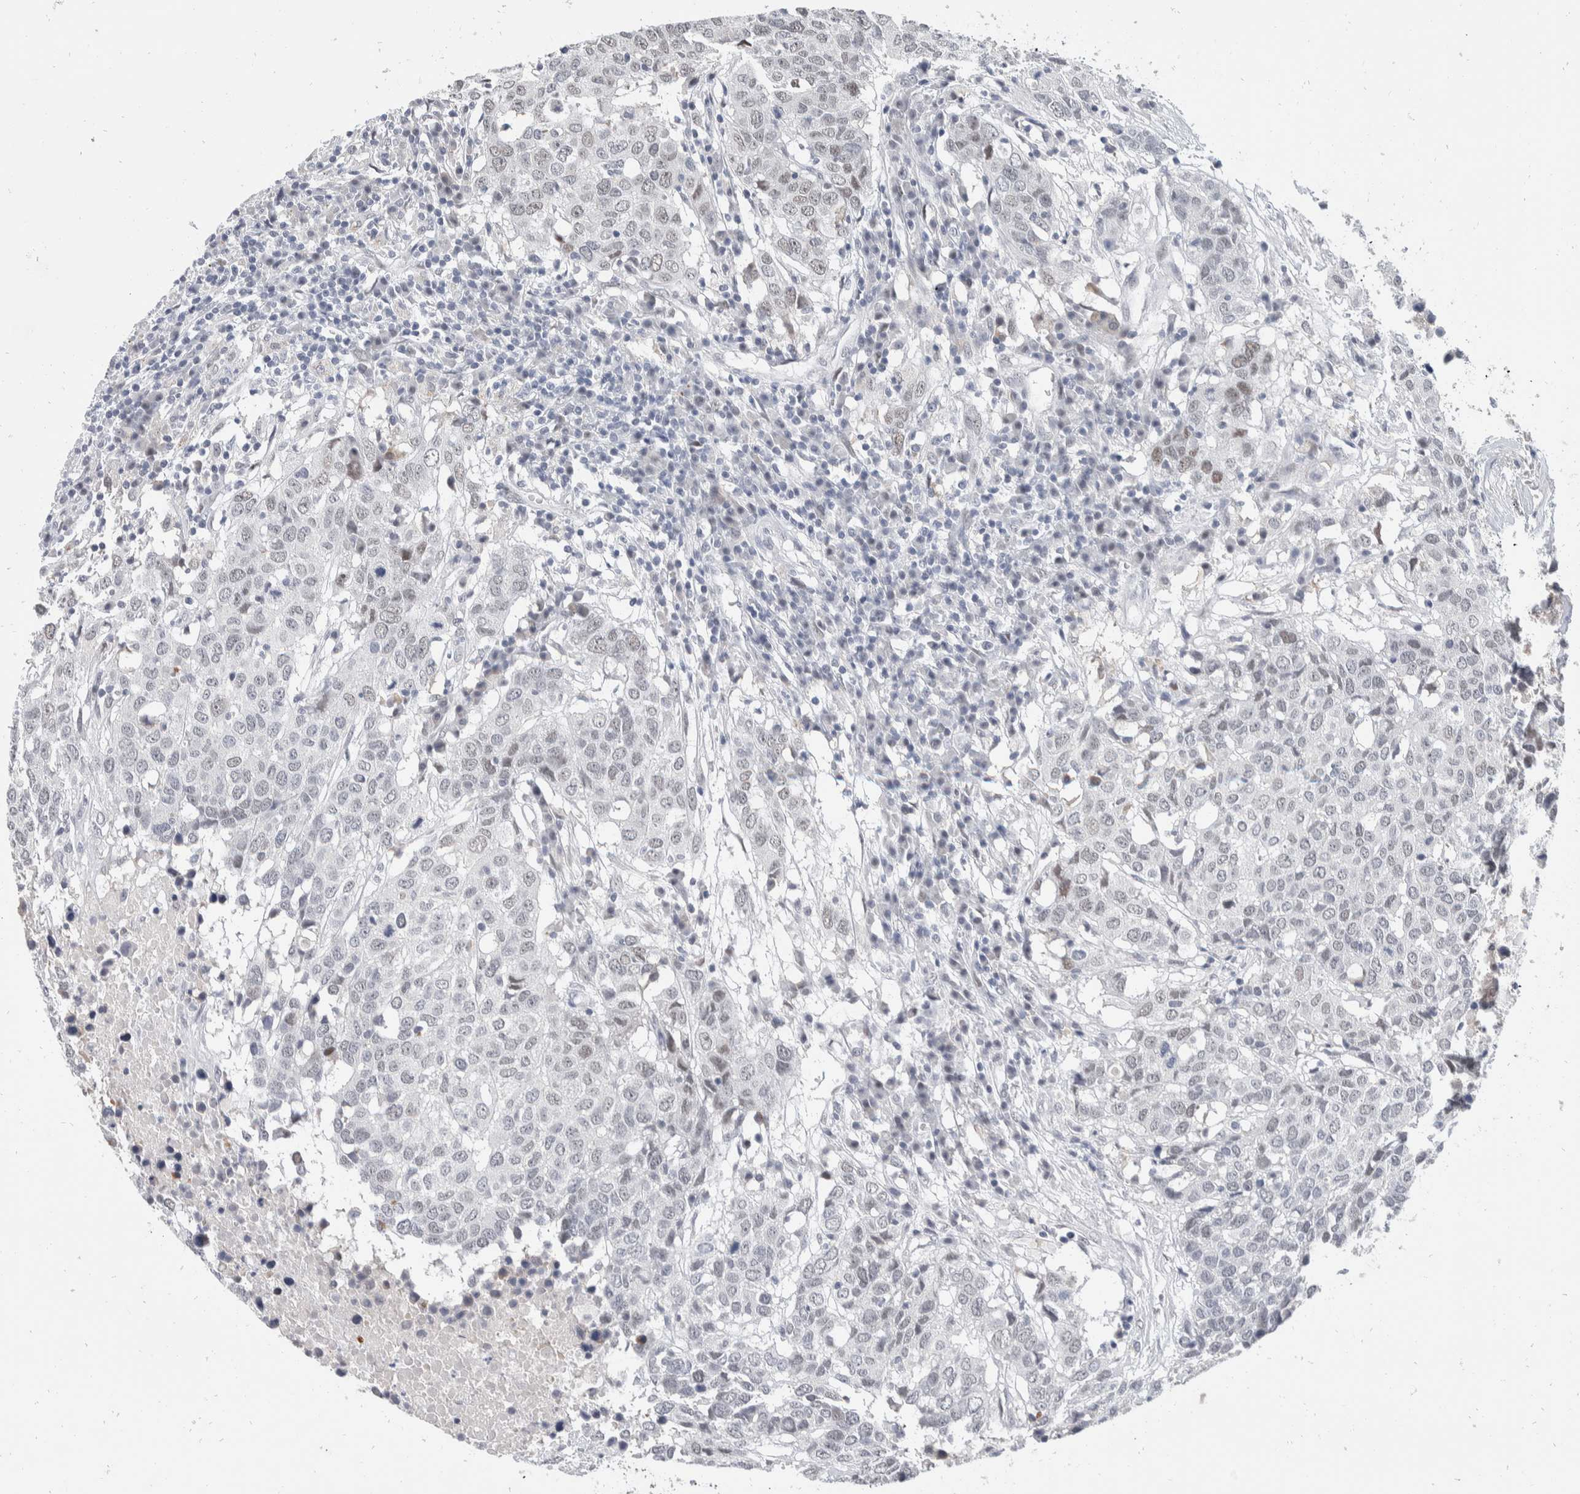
{"staining": {"intensity": "weak", "quantity": "<25%", "location": "nuclear"}, "tissue": "head and neck cancer", "cell_type": "Tumor cells", "image_type": "cancer", "snomed": [{"axis": "morphology", "description": "Squamous cell carcinoma, NOS"}, {"axis": "topography", "description": "Head-Neck"}], "caption": "DAB immunohistochemical staining of human head and neck cancer shows no significant expression in tumor cells.", "gene": "CATSPERD", "patient": {"sex": "male", "age": 66}}